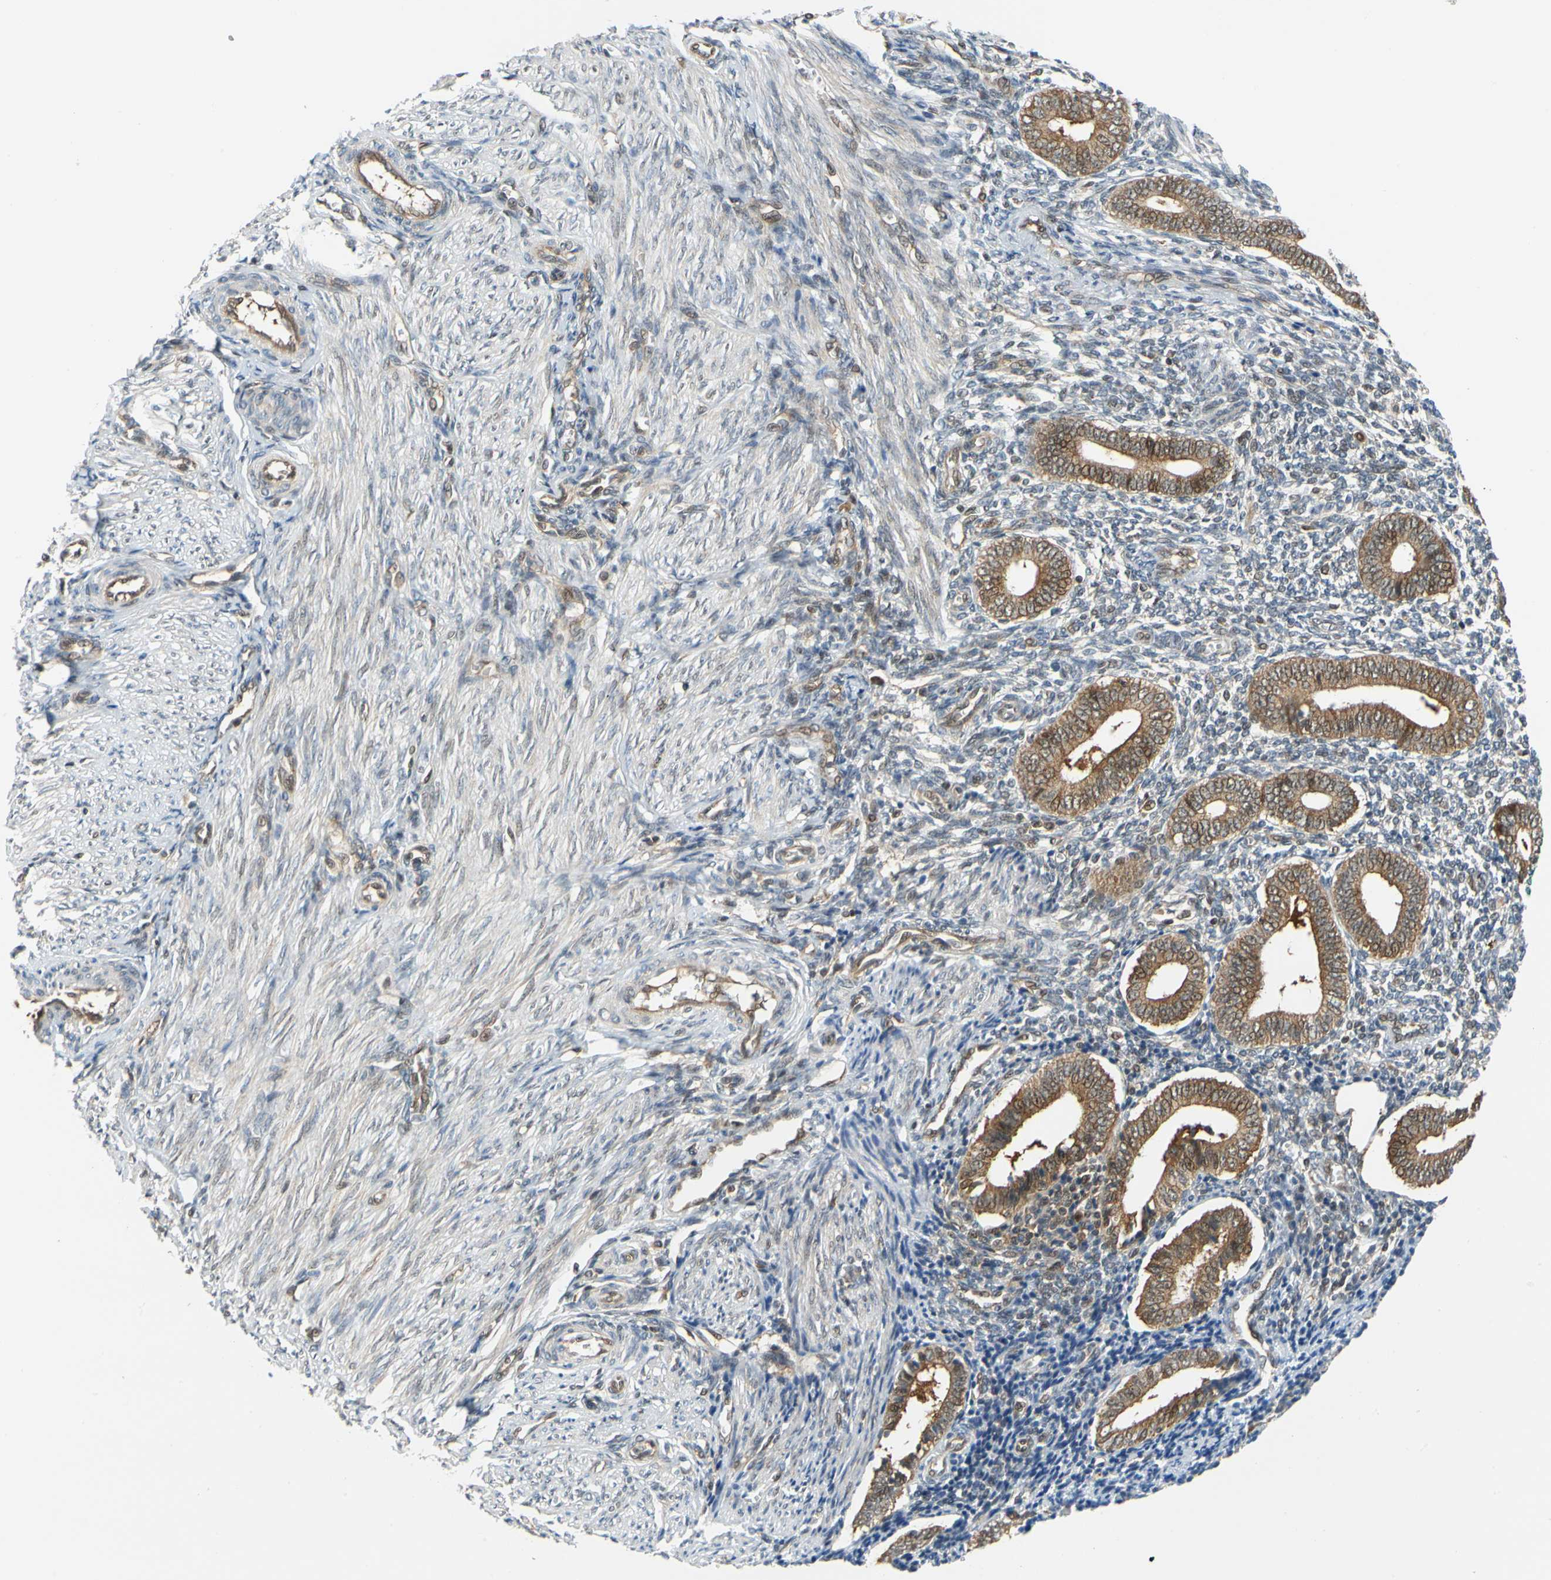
{"staining": {"intensity": "weak", "quantity": "<25%", "location": "cytoplasmic/membranous"}, "tissue": "endometrium", "cell_type": "Cells in endometrial stroma", "image_type": "normal", "snomed": [{"axis": "morphology", "description": "Normal tissue, NOS"}, {"axis": "topography", "description": "Uterus"}, {"axis": "topography", "description": "Endometrium"}], "caption": "Immunohistochemistry (IHC) photomicrograph of unremarkable endometrium: endometrium stained with DAB (3,3'-diaminobenzidine) shows no significant protein staining in cells in endometrial stroma. (DAB immunohistochemistry with hematoxylin counter stain).", "gene": "MAPK9", "patient": {"sex": "female", "age": 33}}